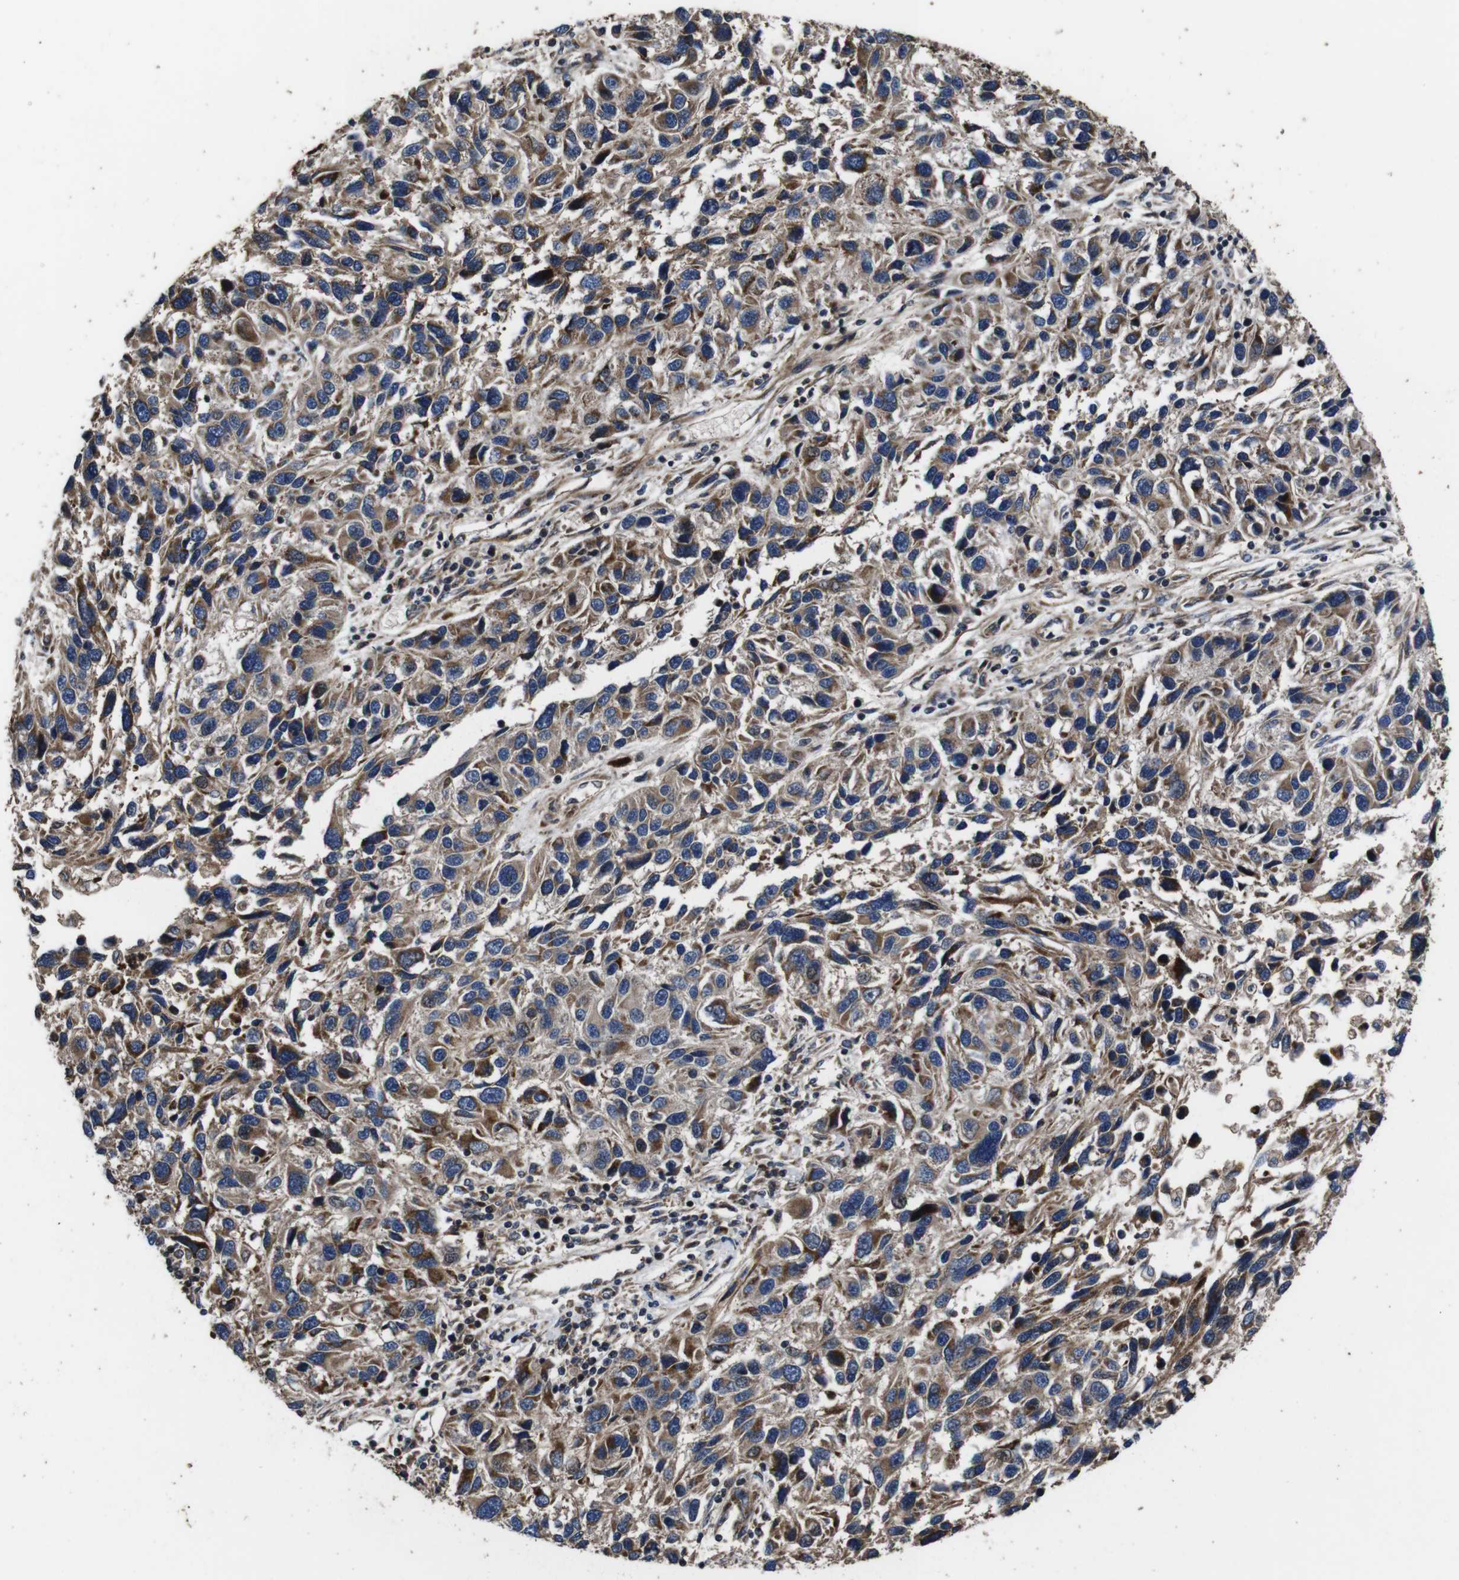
{"staining": {"intensity": "moderate", "quantity": ">75%", "location": "cytoplasmic/membranous"}, "tissue": "melanoma", "cell_type": "Tumor cells", "image_type": "cancer", "snomed": [{"axis": "morphology", "description": "Malignant melanoma, NOS"}, {"axis": "topography", "description": "Skin"}], "caption": "Immunohistochemistry (IHC) (DAB) staining of human melanoma reveals moderate cytoplasmic/membranous protein staining in approximately >75% of tumor cells.", "gene": "SMYD3", "patient": {"sex": "male", "age": 53}}